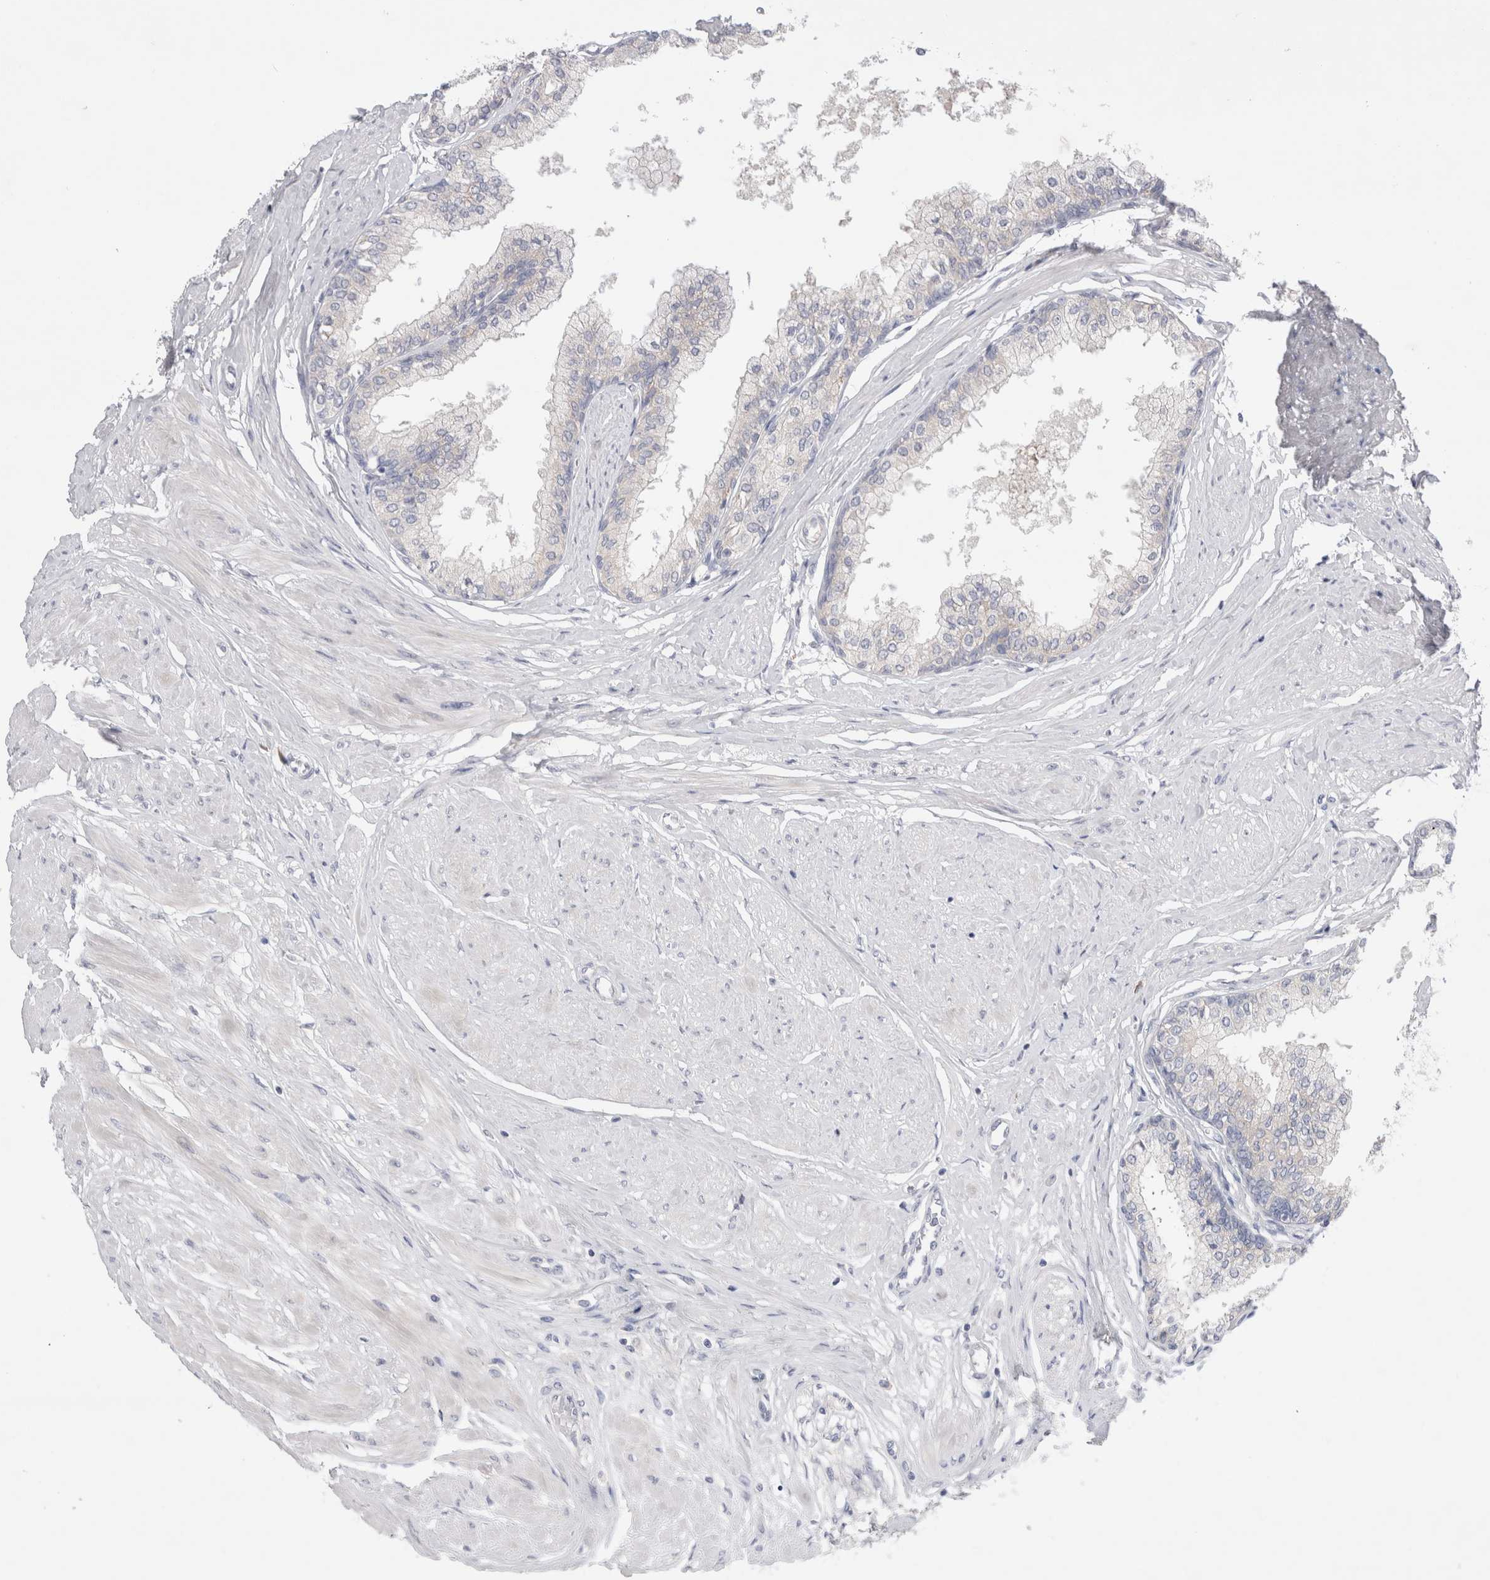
{"staining": {"intensity": "weak", "quantity": "<25%", "location": "cytoplasmic/membranous"}, "tissue": "seminal vesicle", "cell_type": "Glandular cells", "image_type": "normal", "snomed": [{"axis": "morphology", "description": "Normal tissue, NOS"}, {"axis": "topography", "description": "Prostate"}, {"axis": "topography", "description": "Seminal veicle"}], "caption": "Protein analysis of normal seminal vesicle reveals no significant staining in glandular cells. The staining was performed using DAB (3,3'-diaminobenzidine) to visualize the protein expression in brown, while the nuclei were stained in blue with hematoxylin (Magnification: 20x).", "gene": "RBM12B", "patient": {"sex": "male", "age": 60}}